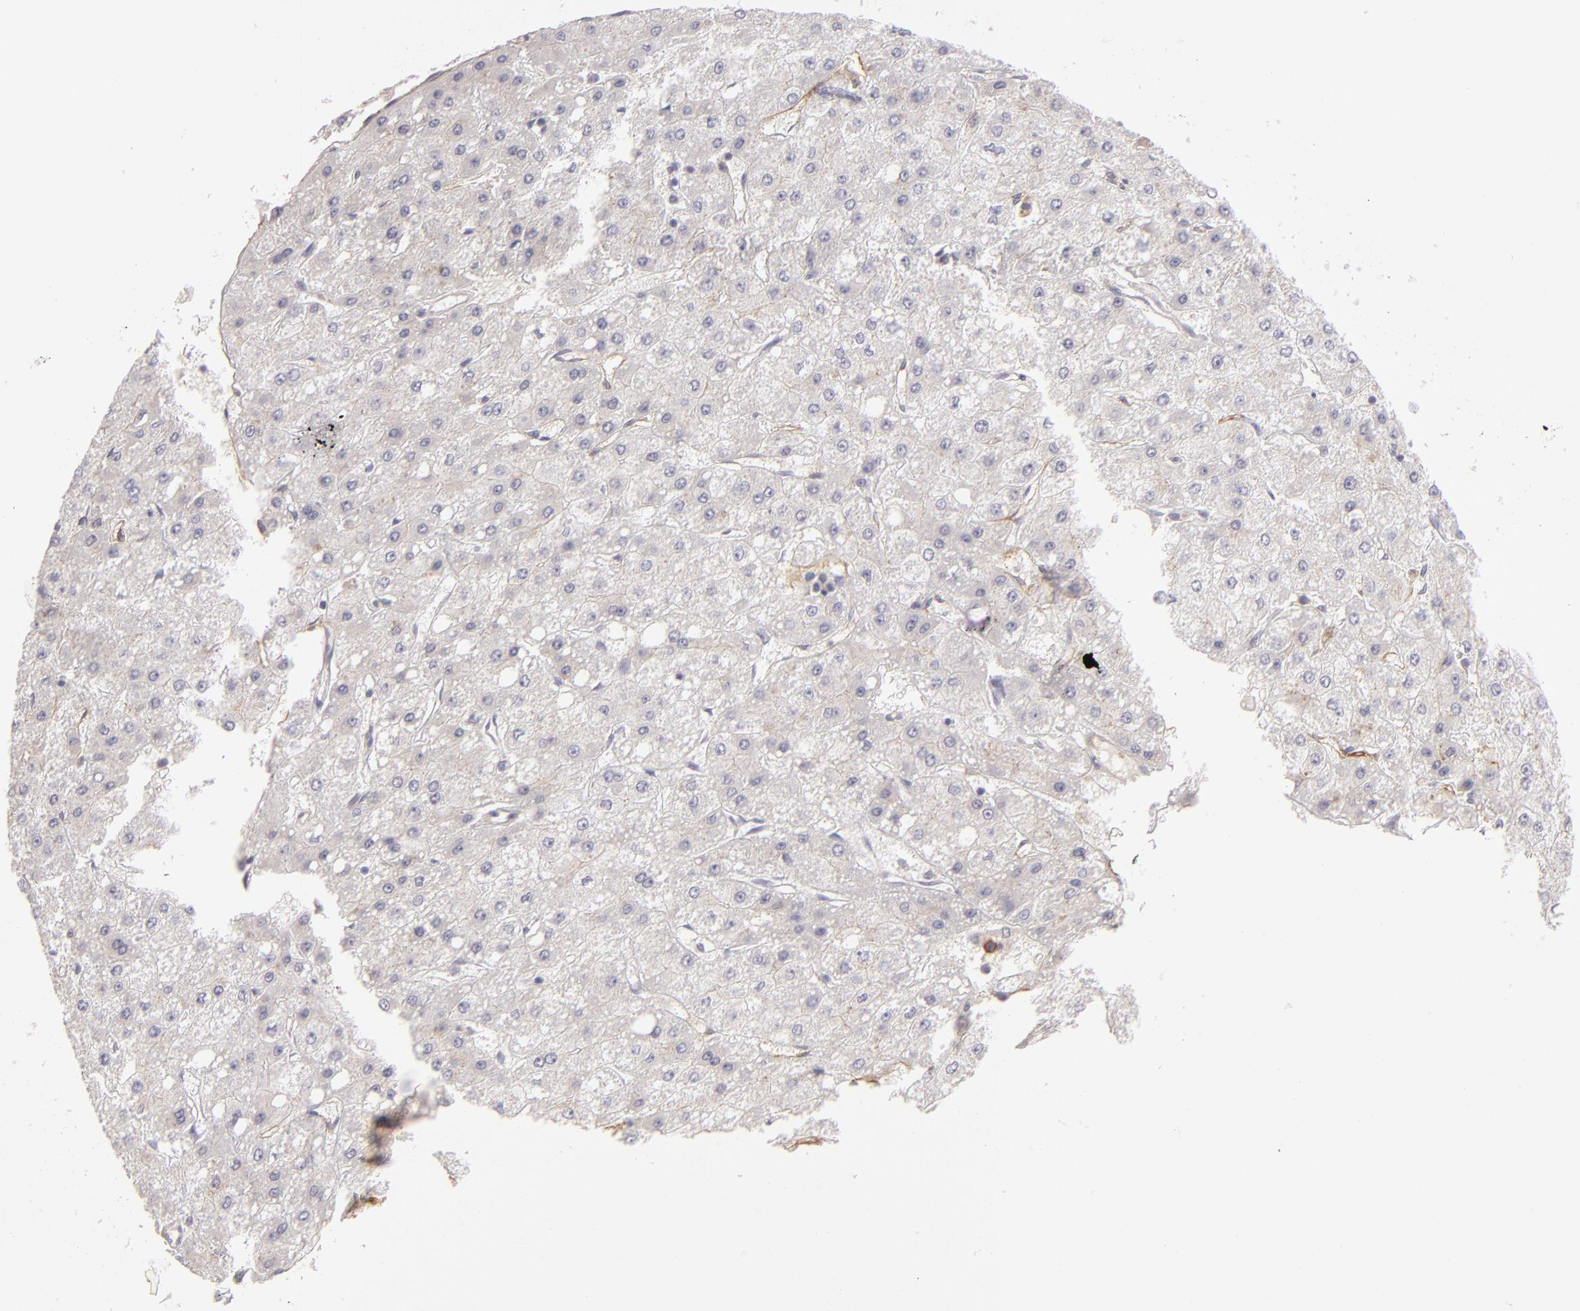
{"staining": {"intensity": "negative", "quantity": "none", "location": "none"}, "tissue": "liver cancer", "cell_type": "Tumor cells", "image_type": "cancer", "snomed": [{"axis": "morphology", "description": "Carcinoma, Hepatocellular, NOS"}, {"axis": "topography", "description": "Liver"}], "caption": "The micrograph displays no staining of tumor cells in liver cancer (hepatocellular carcinoma).", "gene": "THBD", "patient": {"sex": "female", "age": 52}}